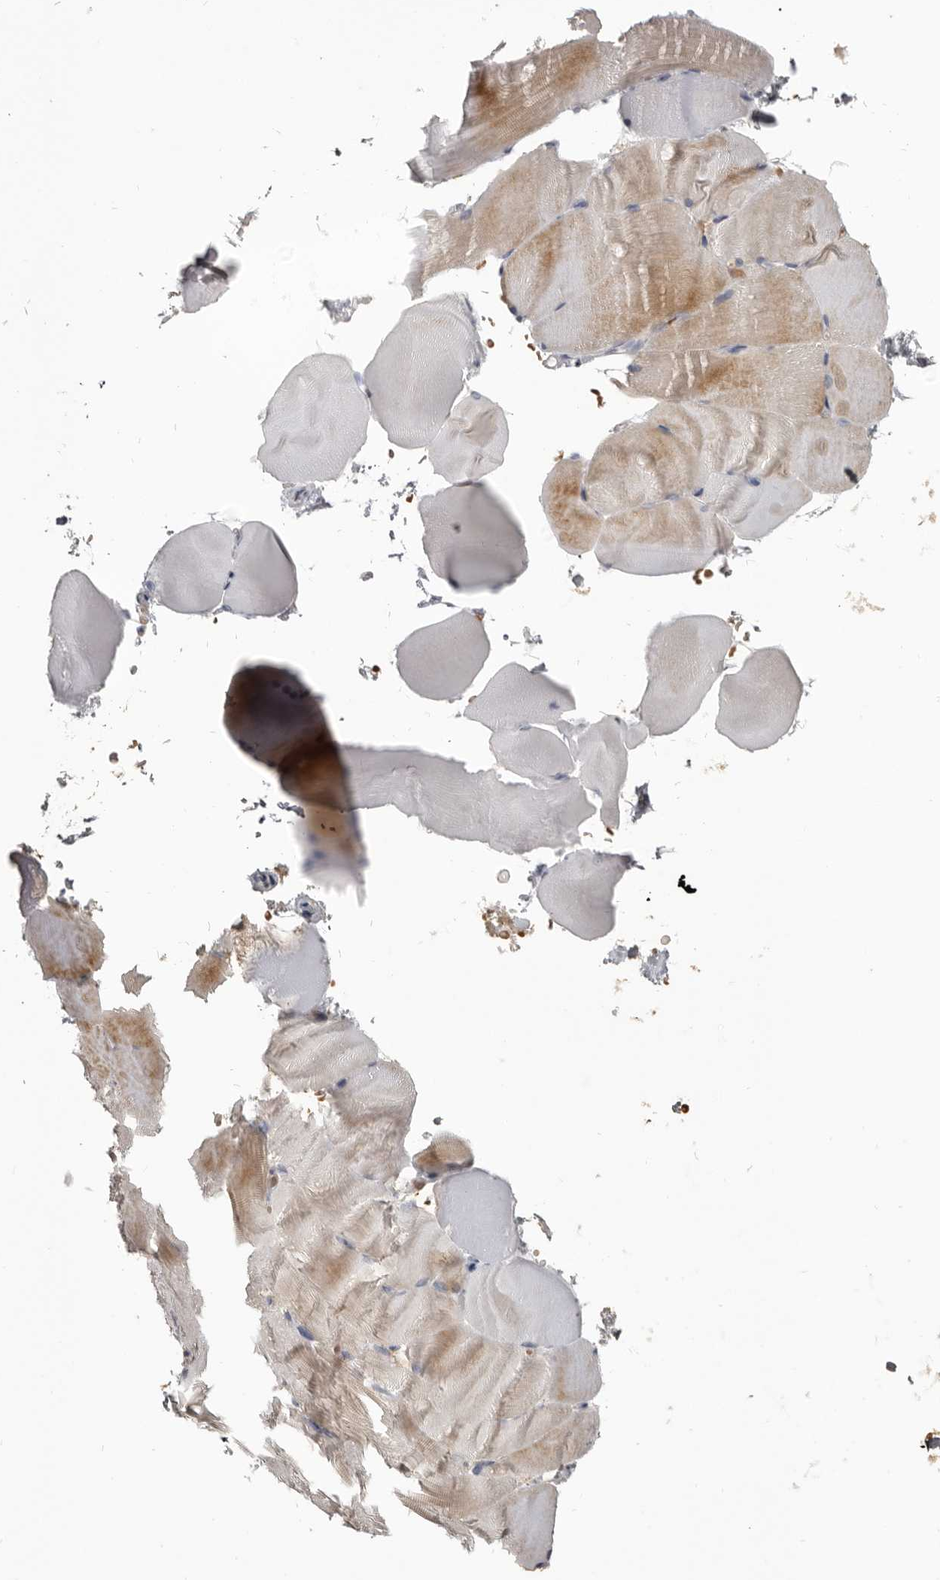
{"staining": {"intensity": "weak", "quantity": "25%-75%", "location": "cytoplasmic/membranous"}, "tissue": "skeletal muscle", "cell_type": "Myocytes", "image_type": "normal", "snomed": [{"axis": "morphology", "description": "Normal tissue, NOS"}, {"axis": "topography", "description": "Skeletal muscle"}, {"axis": "topography", "description": "Parathyroid gland"}], "caption": "Immunohistochemical staining of benign human skeletal muscle displays 25%-75% levels of weak cytoplasmic/membranous protein staining in approximately 25%-75% of myocytes.", "gene": "NENF", "patient": {"sex": "female", "age": 37}}